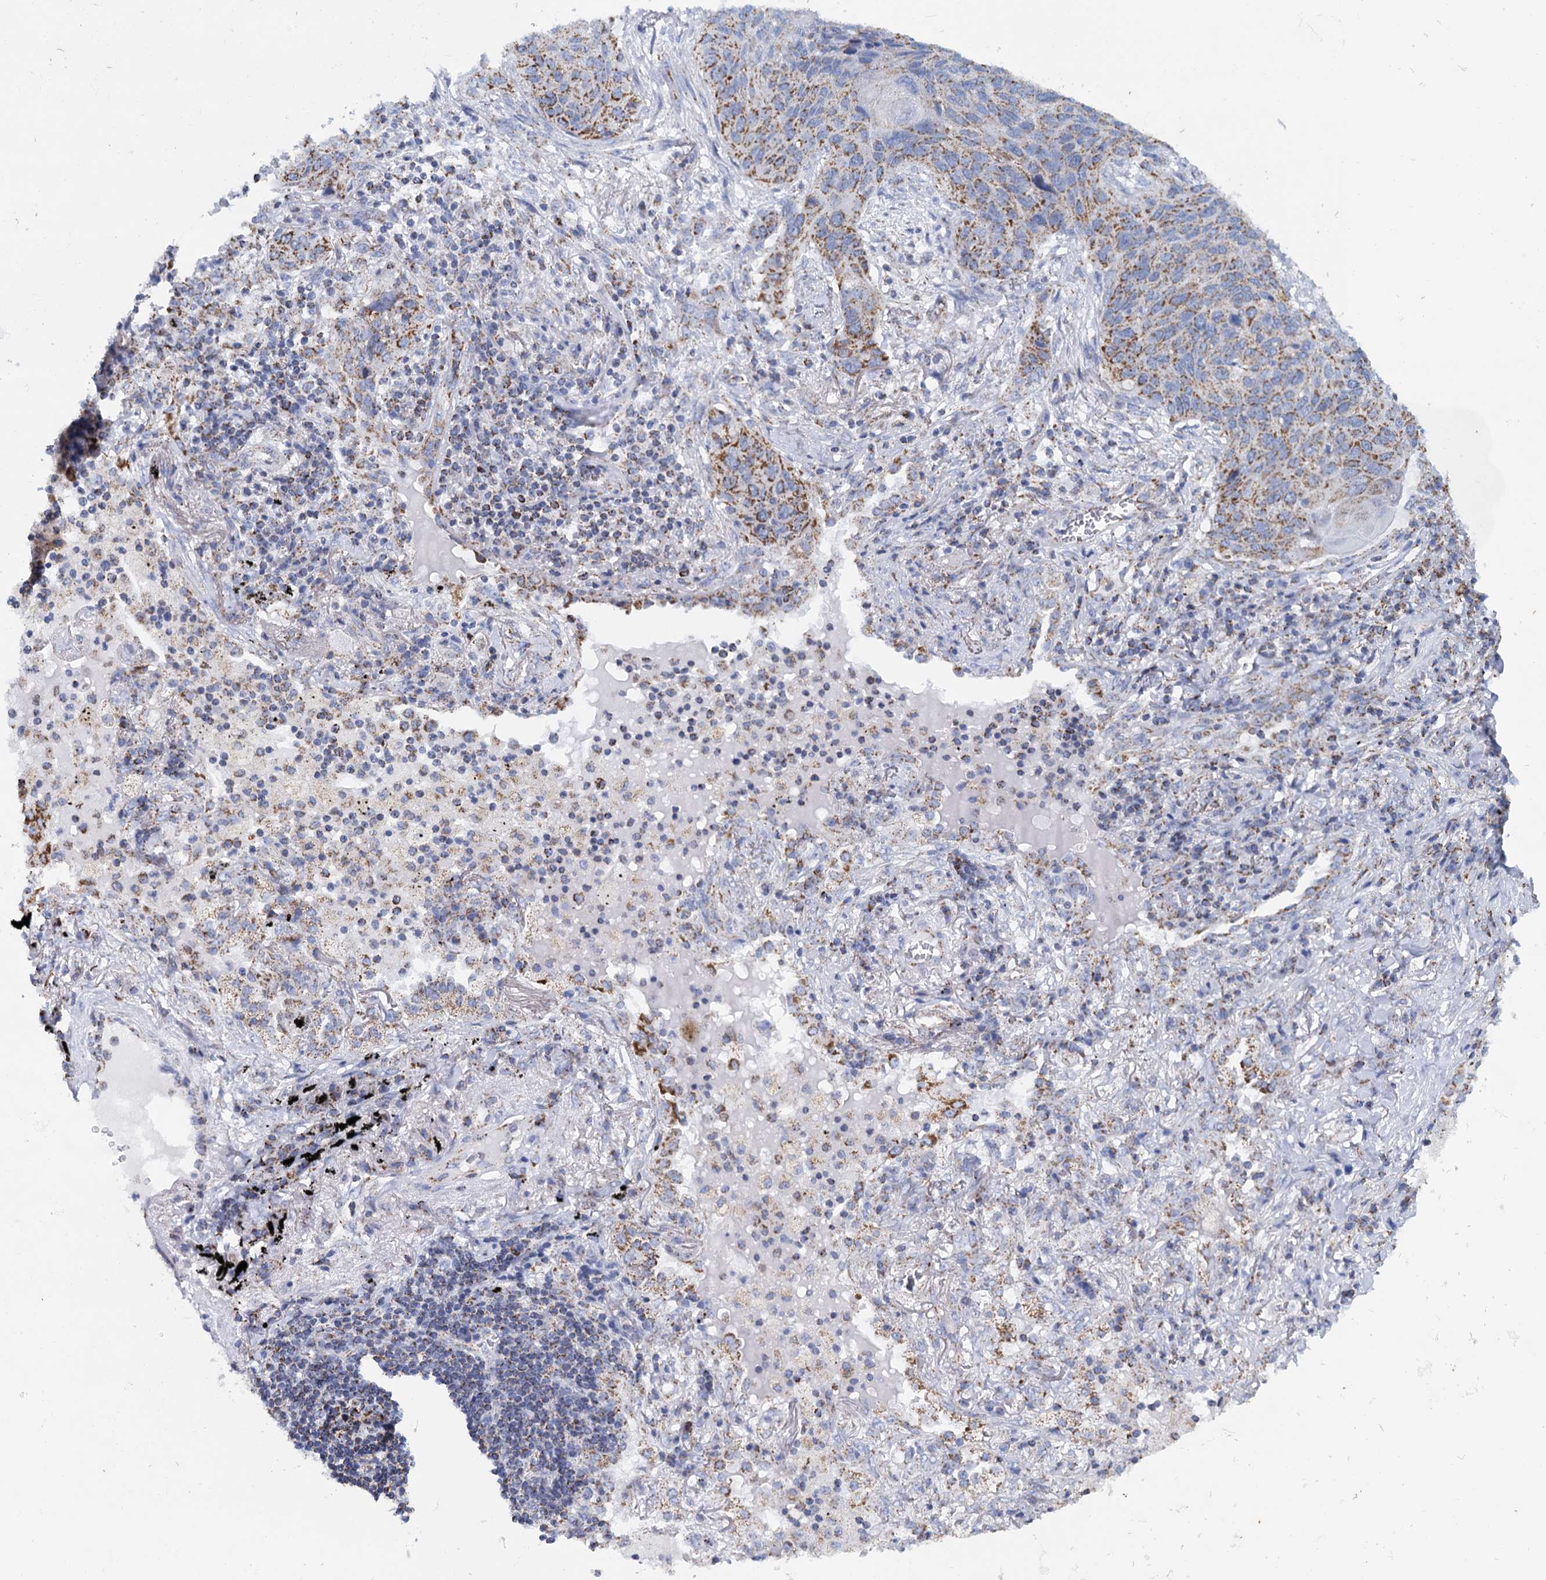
{"staining": {"intensity": "moderate", "quantity": ">75%", "location": "cytoplasmic/membranous"}, "tissue": "lung cancer", "cell_type": "Tumor cells", "image_type": "cancer", "snomed": [{"axis": "morphology", "description": "Squamous cell carcinoma, NOS"}, {"axis": "topography", "description": "Lung"}], "caption": "Lung cancer (squamous cell carcinoma) tissue displays moderate cytoplasmic/membranous staining in about >75% of tumor cells The protein of interest is stained brown, and the nuclei are stained in blue (DAB IHC with brightfield microscopy, high magnification).", "gene": "CCP110", "patient": {"sex": "female", "age": 63}}